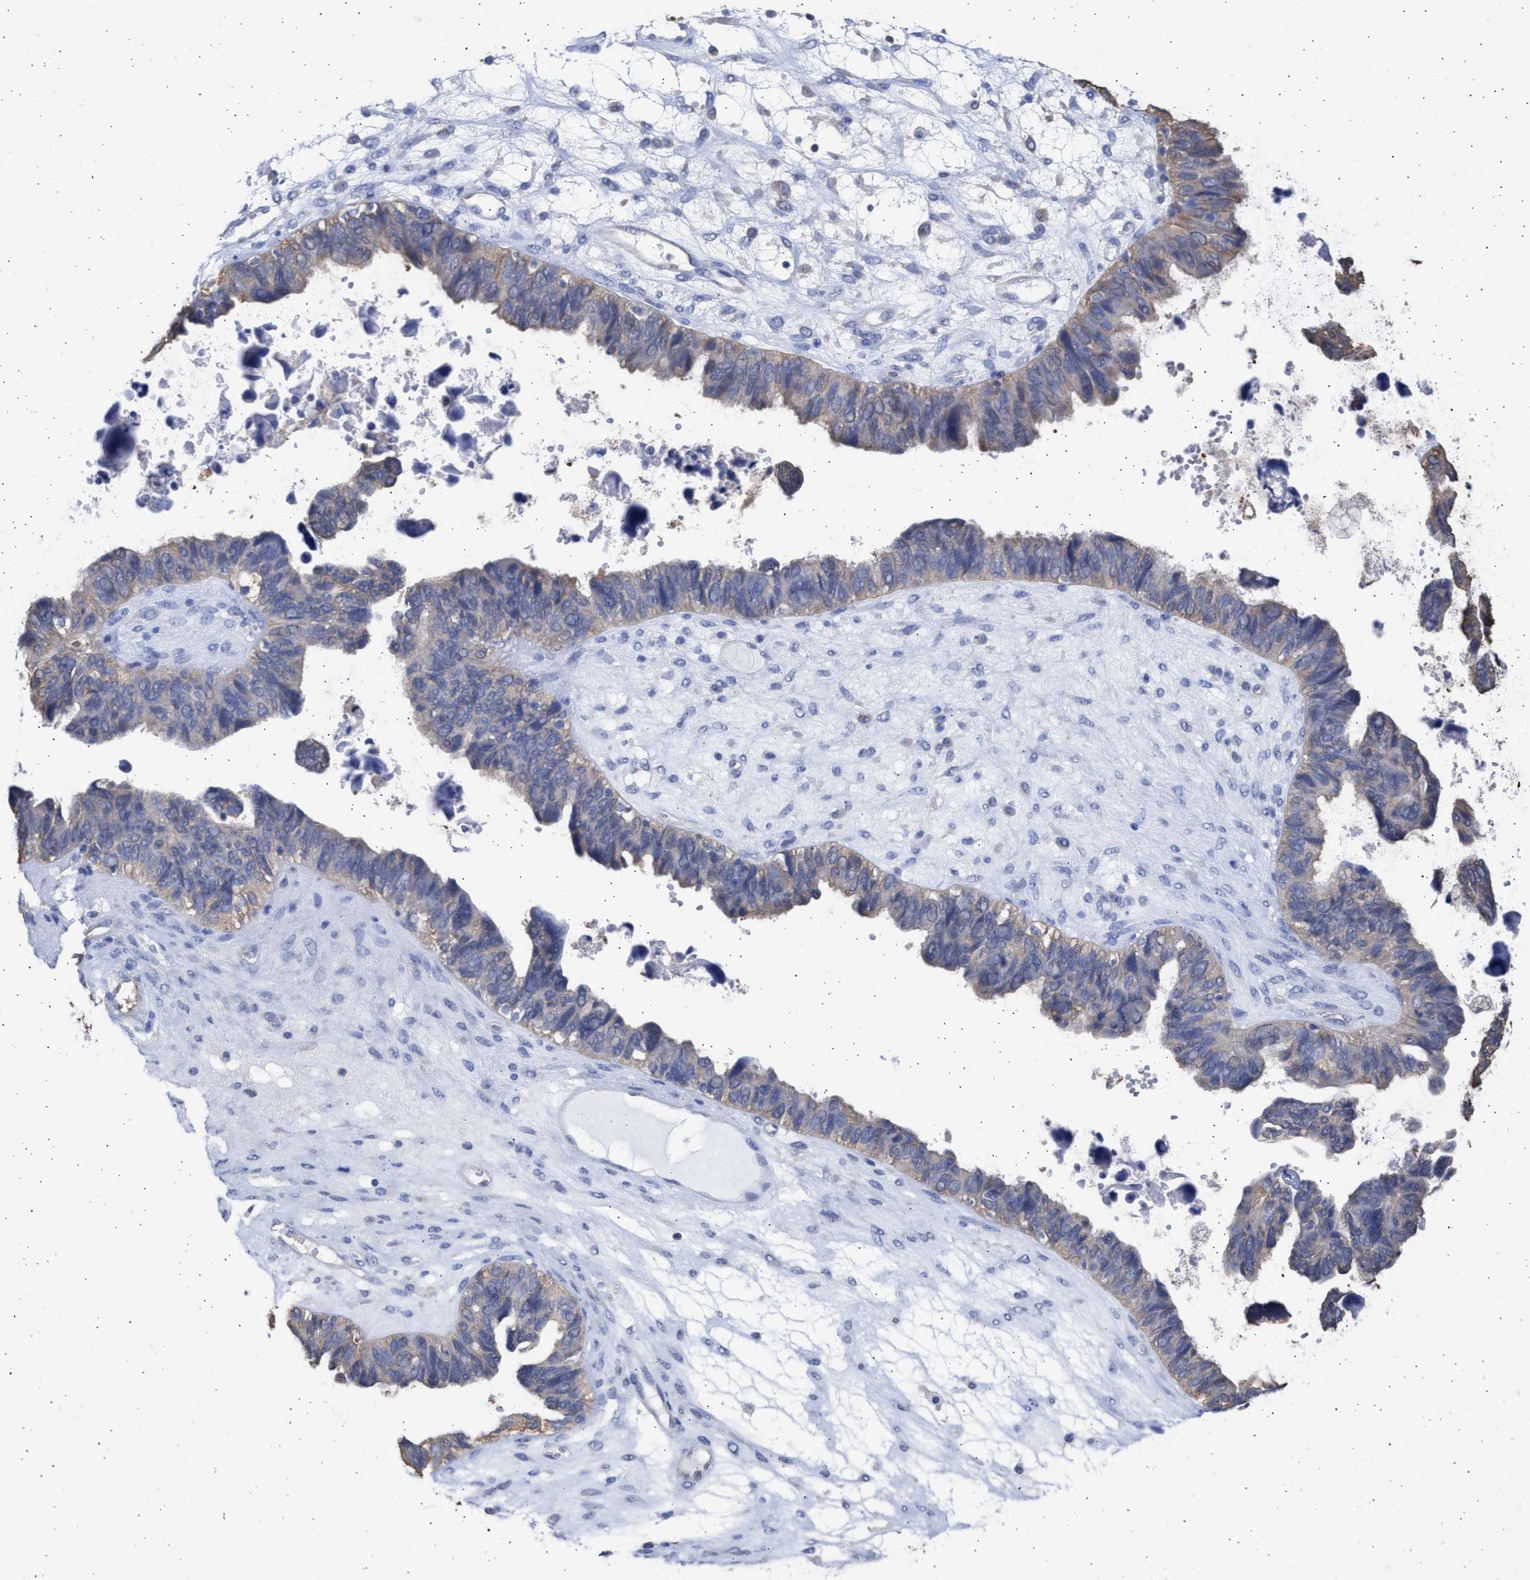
{"staining": {"intensity": "weak", "quantity": "<25%", "location": "cytoplasmic/membranous"}, "tissue": "ovarian cancer", "cell_type": "Tumor cells", "image_type": "cancer", "snomed": [{"axis": "morphology", "description": "Cystadenocarcinoma, serous, NOS"}, {"axis": "topography", "description": "Ovary"}], "caption": "The micrograph demonstrates no significant expression in tumor cells of ovarian serous cystadenocarcinoma.", "gene": "ALDOC", "patient": {"sex": "female", "age": 79}}